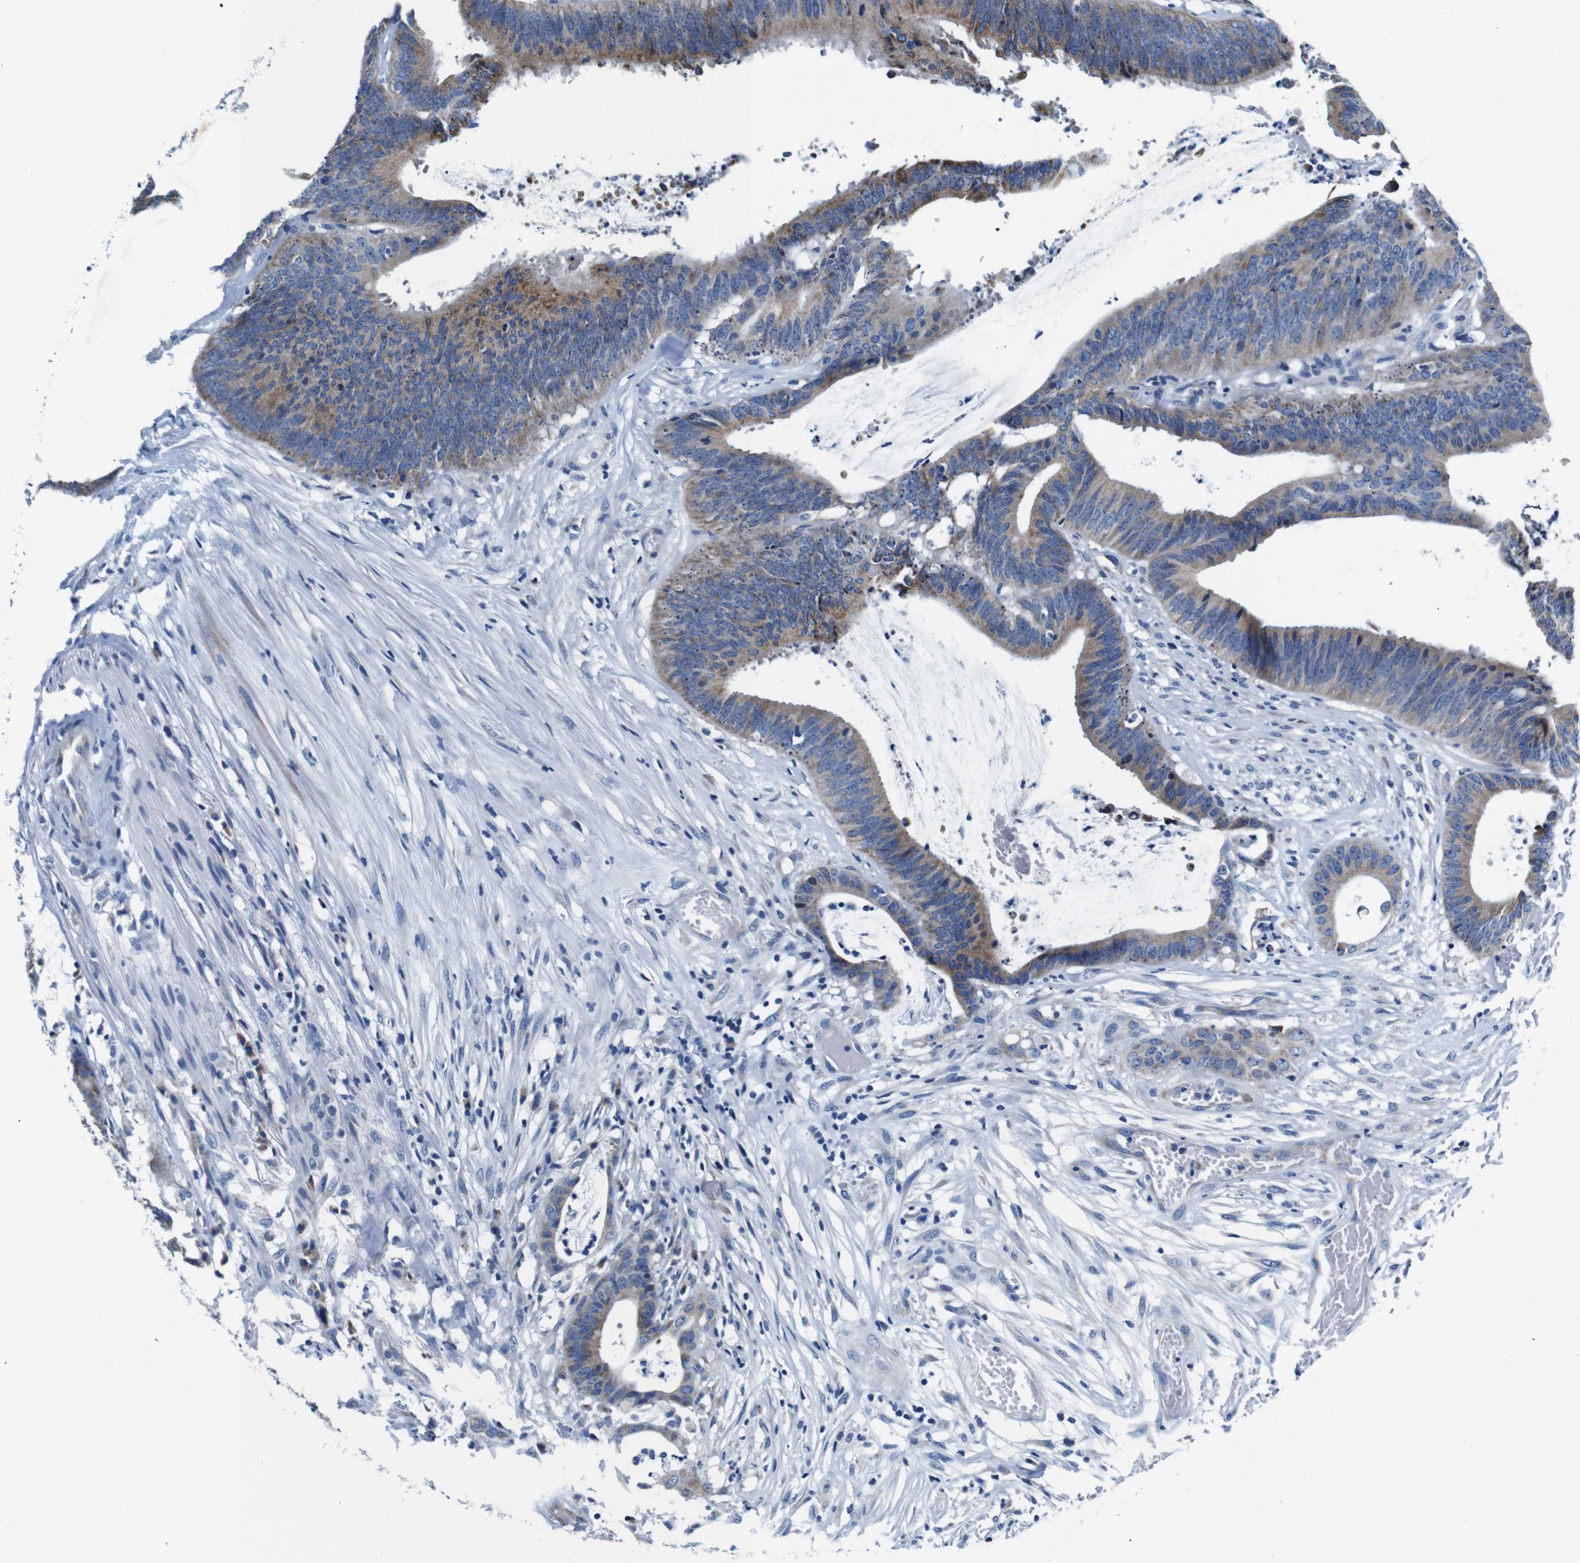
{"staining": {"intensity": "moderate", "quantity": "25%-75%", "location": "cytoplasmic/membranous"}, "tissue": "colorectal cancer", "cell_type": "Tumor cells", "image_type": "cancer", "snomed": [{"axis": "morphology", "description": "Adenocarcinoma, NOS"}, {"axis": "topography", "description": "Rectum"}], "caption": "Tumor cells demonstrate medium levels of moderate cytoplasmic/membranous expression in approximately 25%-75% of cells in colorectal cancer (adenocarcinoma).", "gene": "SNX19", "patient": {"sex": "female", "age": 66}}